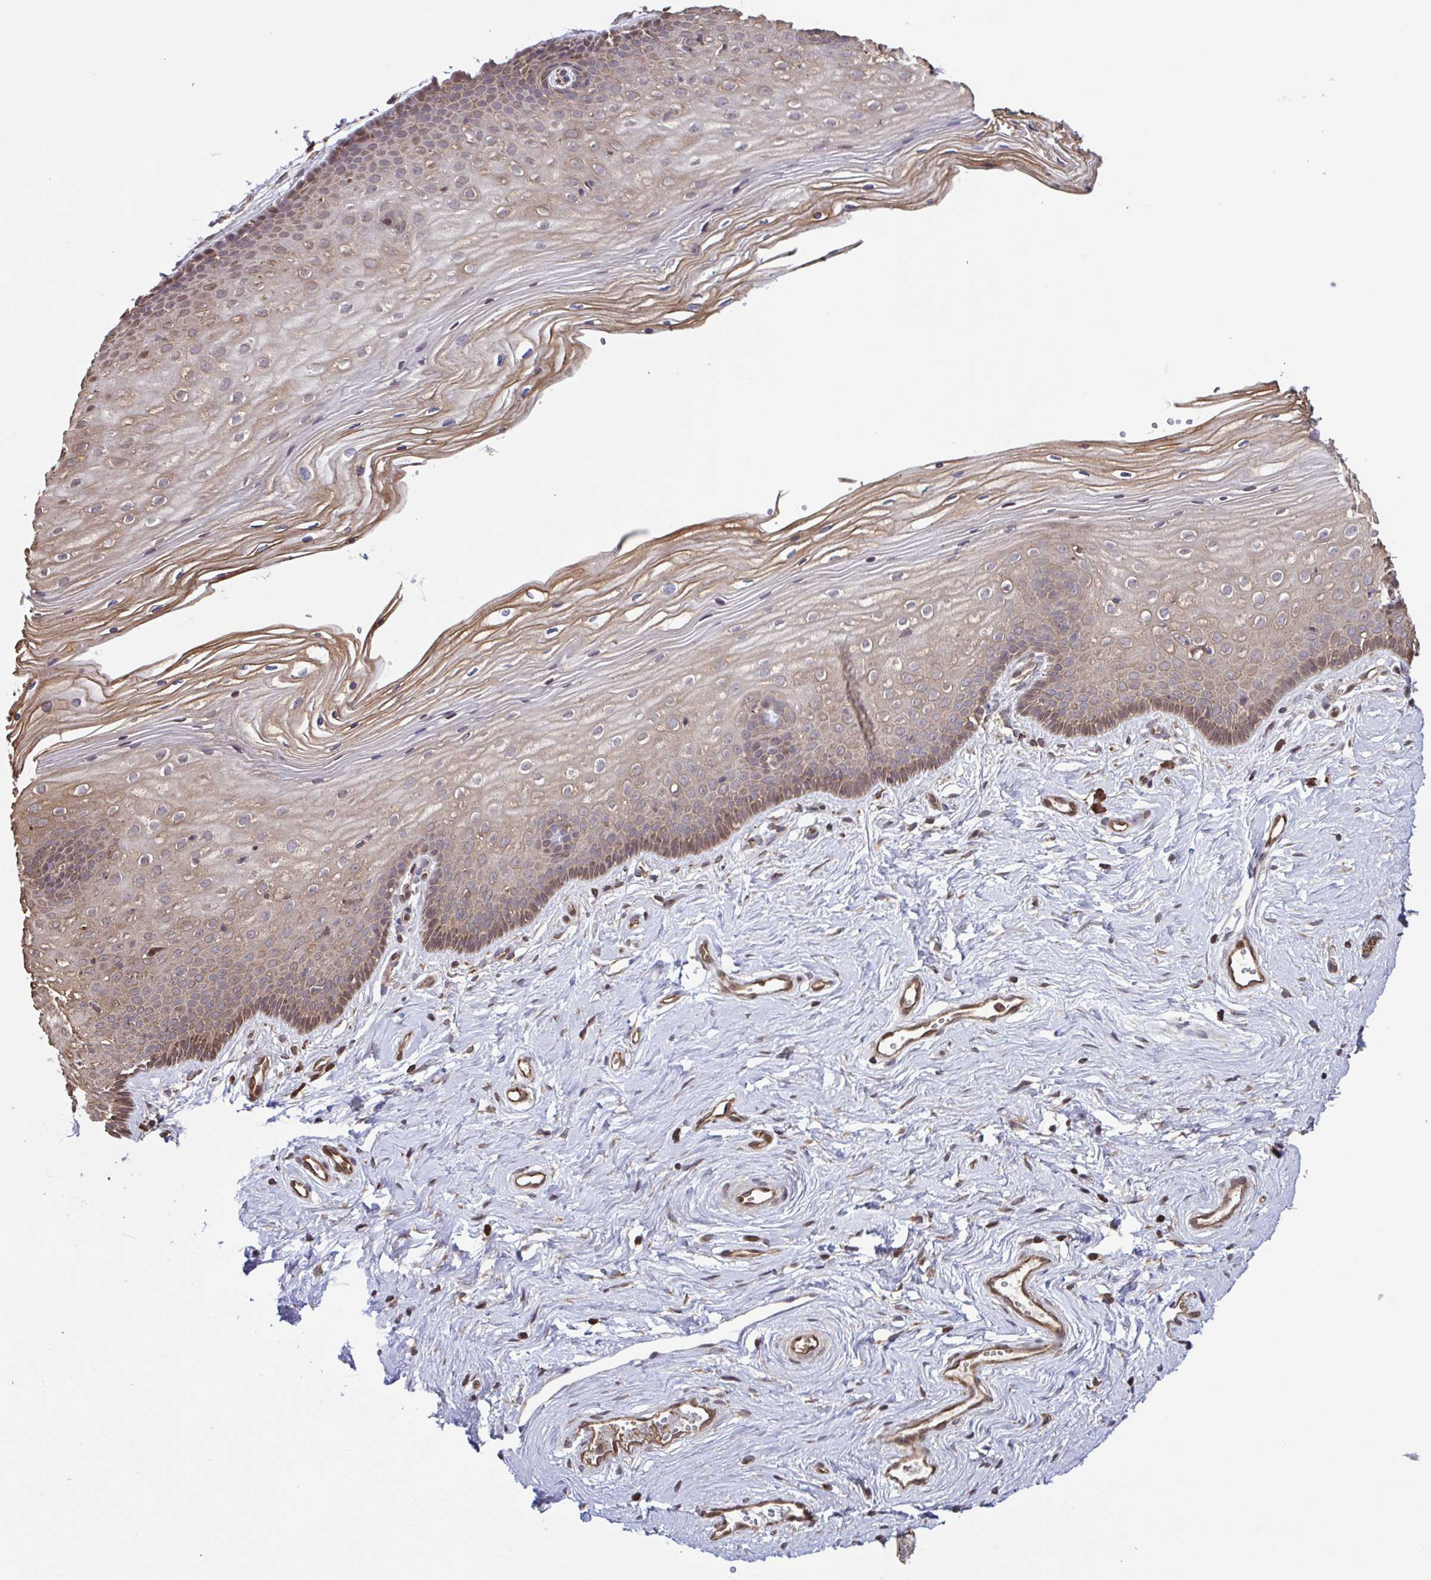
{"staining": {"intensity": "moderate", "quantity": "25%-75%", "location": "cytoplasmic/membranous,nuclear"}, "tissue": "vagina", "cell_type": "Squamous epithelial cells", "image_type": "normal", "snomed": [{"axis": "morphology", "description": "Normal tissue, NOS"}, {"axis": "topography", "description": "Vagina"}], "caption": "An image of vagina stained for a protein shows moderate cytoplasmic/membranous,nuclear brown staining in squamous epithelial cells. Immunohistochemistry (ihc) stains the protein of interest in brown and the nuclei are stained blue.", "gene": "SEC63", "patient": {"sex": "female", "age": 38}}